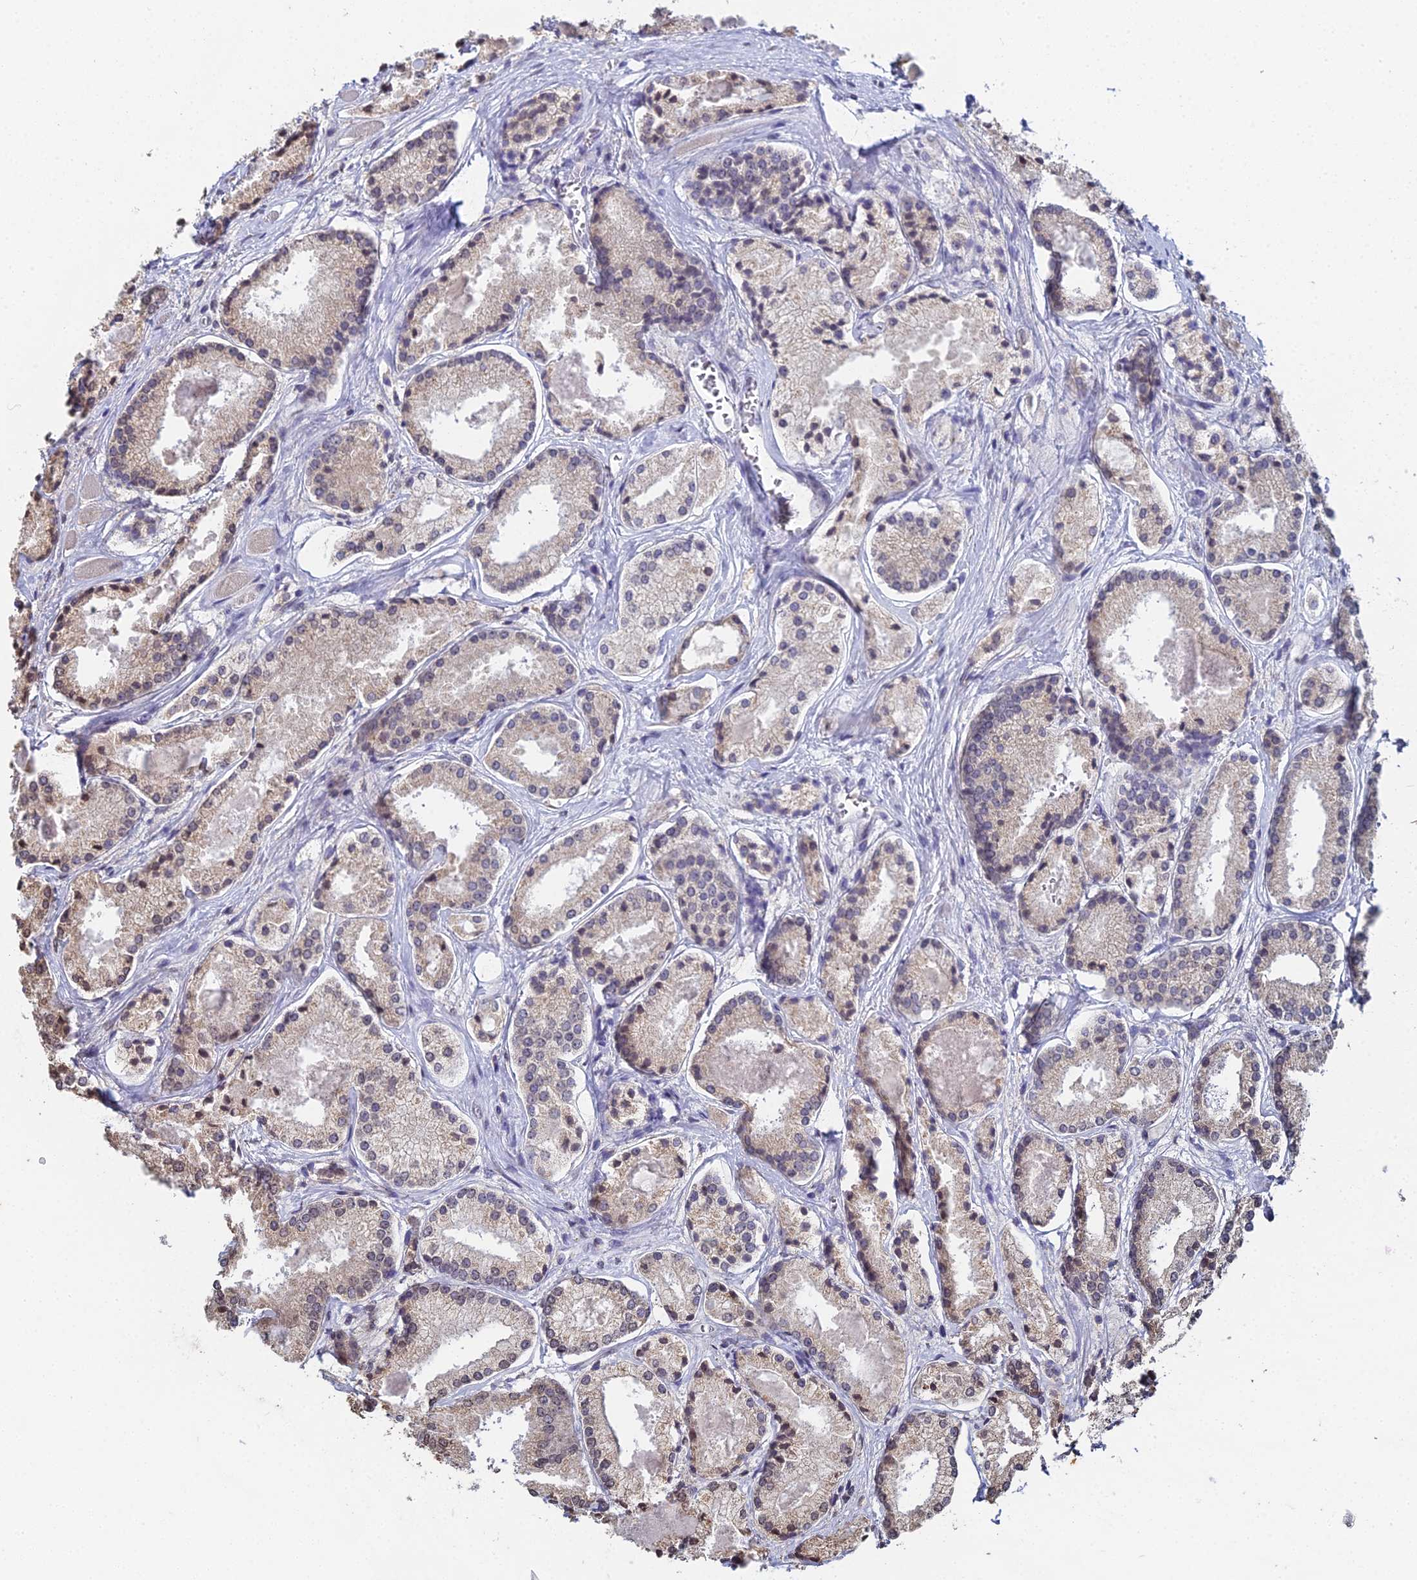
{"staining": {"intensity": "weak", "quantity": "25%-75%", "location": "cytoplasmic/membranous,nuclear"}, "tissue": "prostate cancer", "cell_type": "Tumor cells", "image_type": "cancer", "snomed": [{"axis": "morphology", "description": "Adenocarcinoma, High grade"}, {"axis": "topography", "description": "Prostate"}], "caption": "Brown immunohistochemical staining in human prostate cancer (high-grade adenocarcinoma) displays weak cytoplasmic/membranous and nuclear positivity in about 25%-75% of tumor cells.", "gene": "PRR22", "patient": {"sex": "male", "age": 67}}